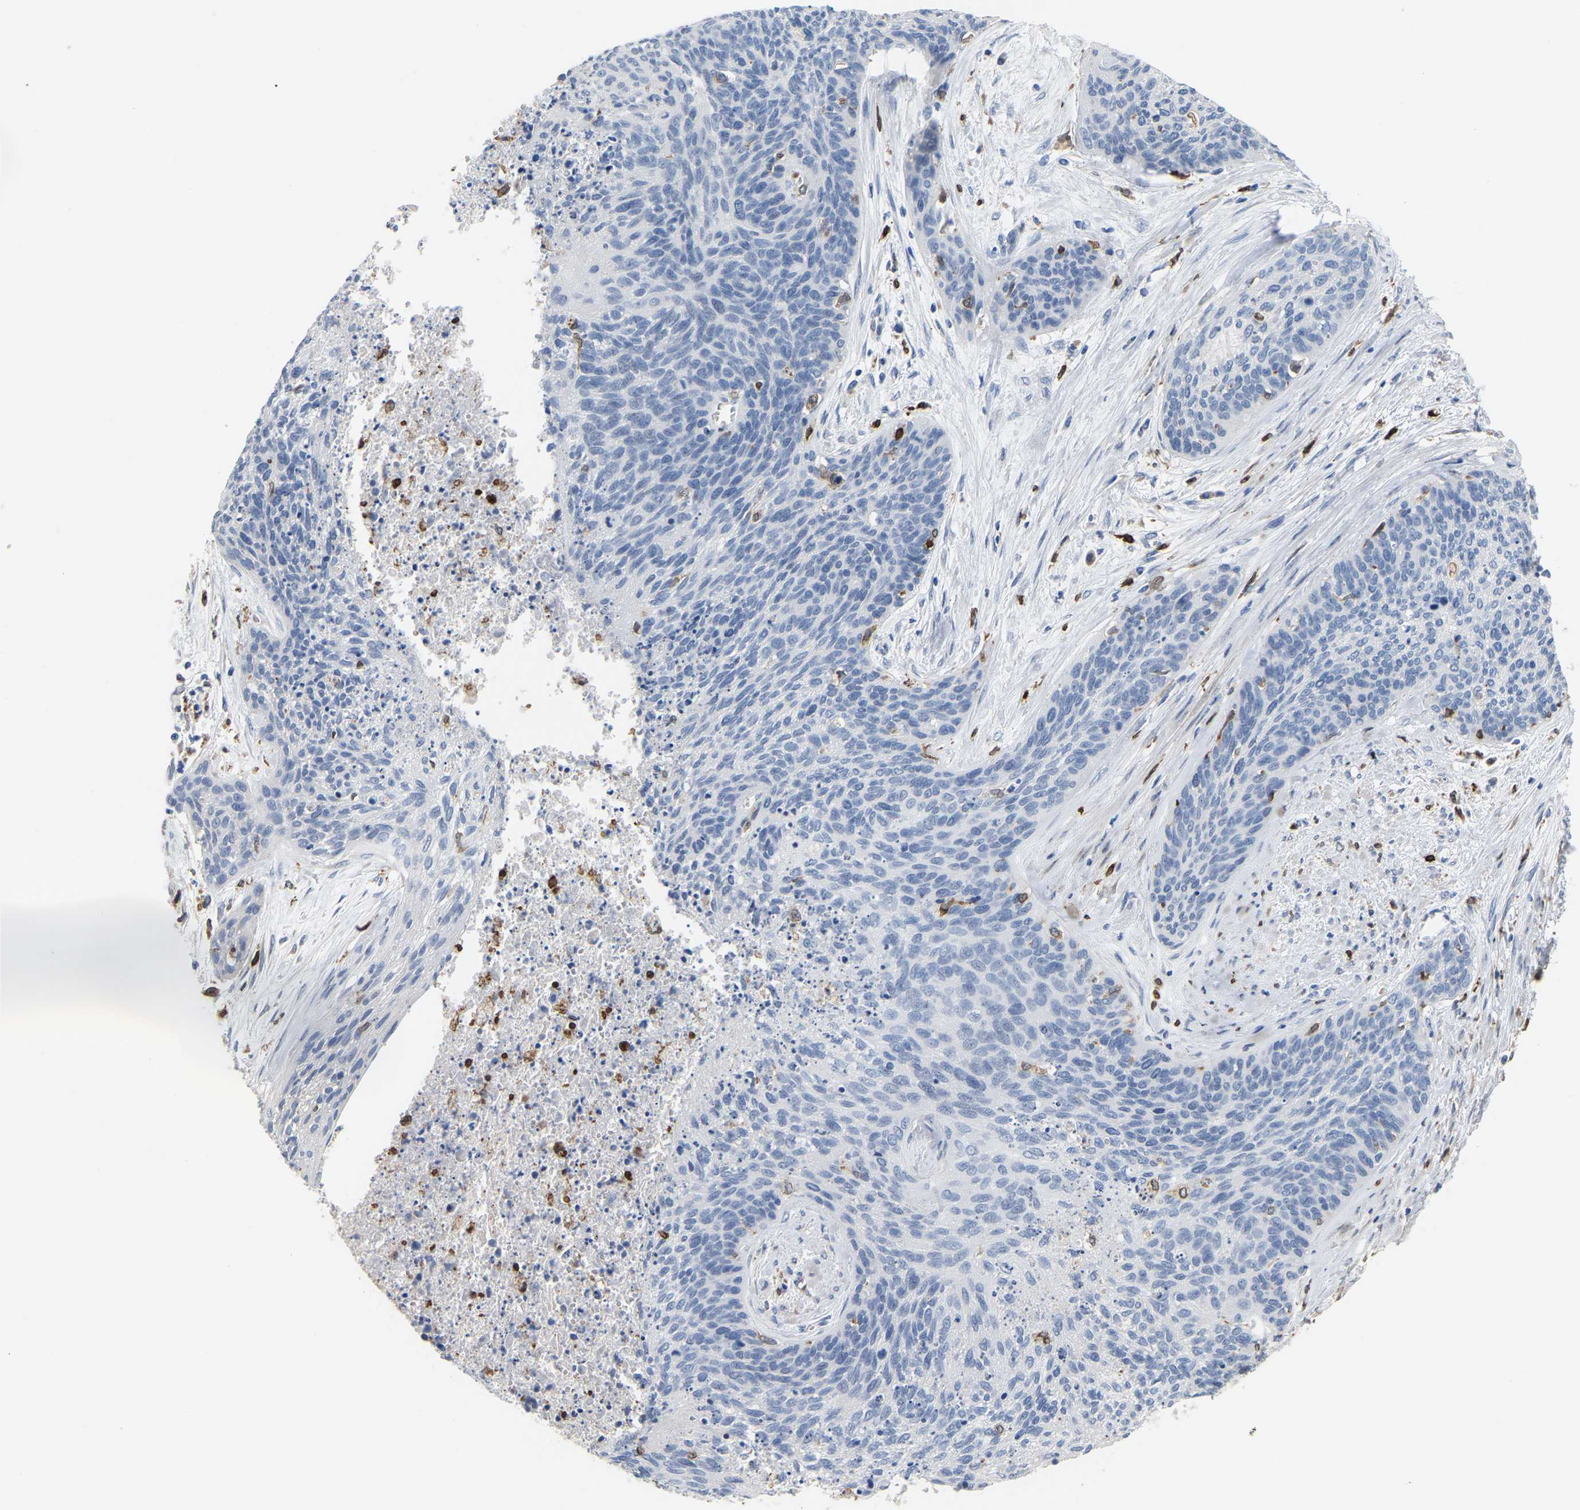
{"staining": {"intensity": "negative", "quantity": "none", "location": "none"}, "tissue": "cervical cancer", "cell_type": "Tumor cells", "image_type": "cancer", "snomed": [{"axis": "morphology", "description": "Squamous cell carcinoma, NOS"}, {"axis": "topography", "description": "Cervix"}], "caption": "Tumor cells show no significant positivity in cervical squamous cell carcinoma.", "gene": "PTGS1", "patient": {"sex": "female", "age": 55}}